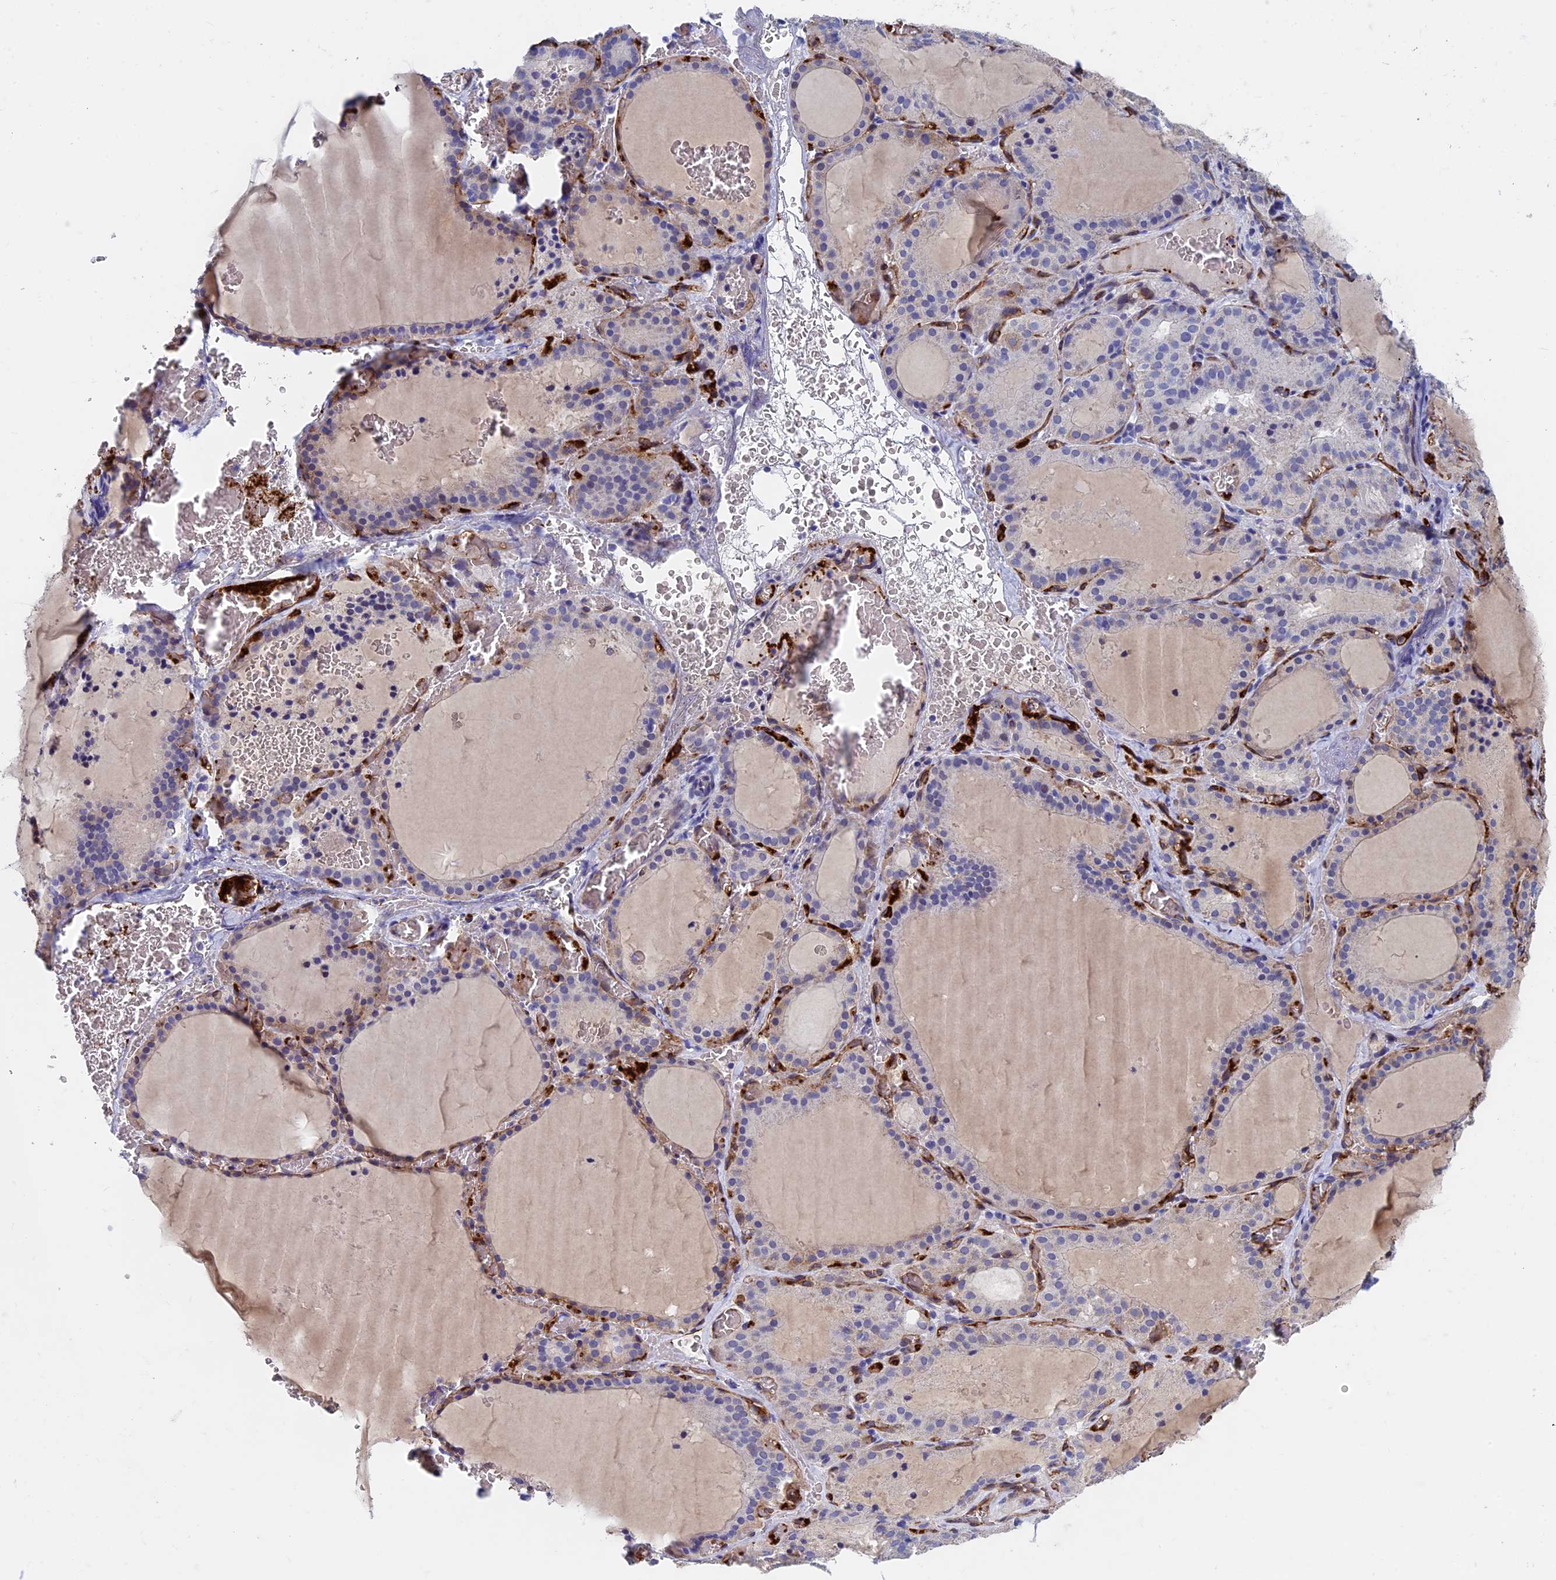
{"staining": {"intensity": "moderate", "quantity": "25%-75%", "location": "cytoplasmic/membranous"}, "tissue": "thyroid gland", "cell_type": "Glandular cells", "image_type": "normal", "snomed": [{"axis": "morphology", "description": "Normal tissue, NOS"}, {"axis": "topography", "description": "Thyroid gland"}], "caption": "A brown stain shows moderate cytoplasmic/membranous positivity of a protein in glandular cells of unremarkable human thyroid gland.", "gene": "INSYN1", "patient": {"sex": "female", "age": 39}}